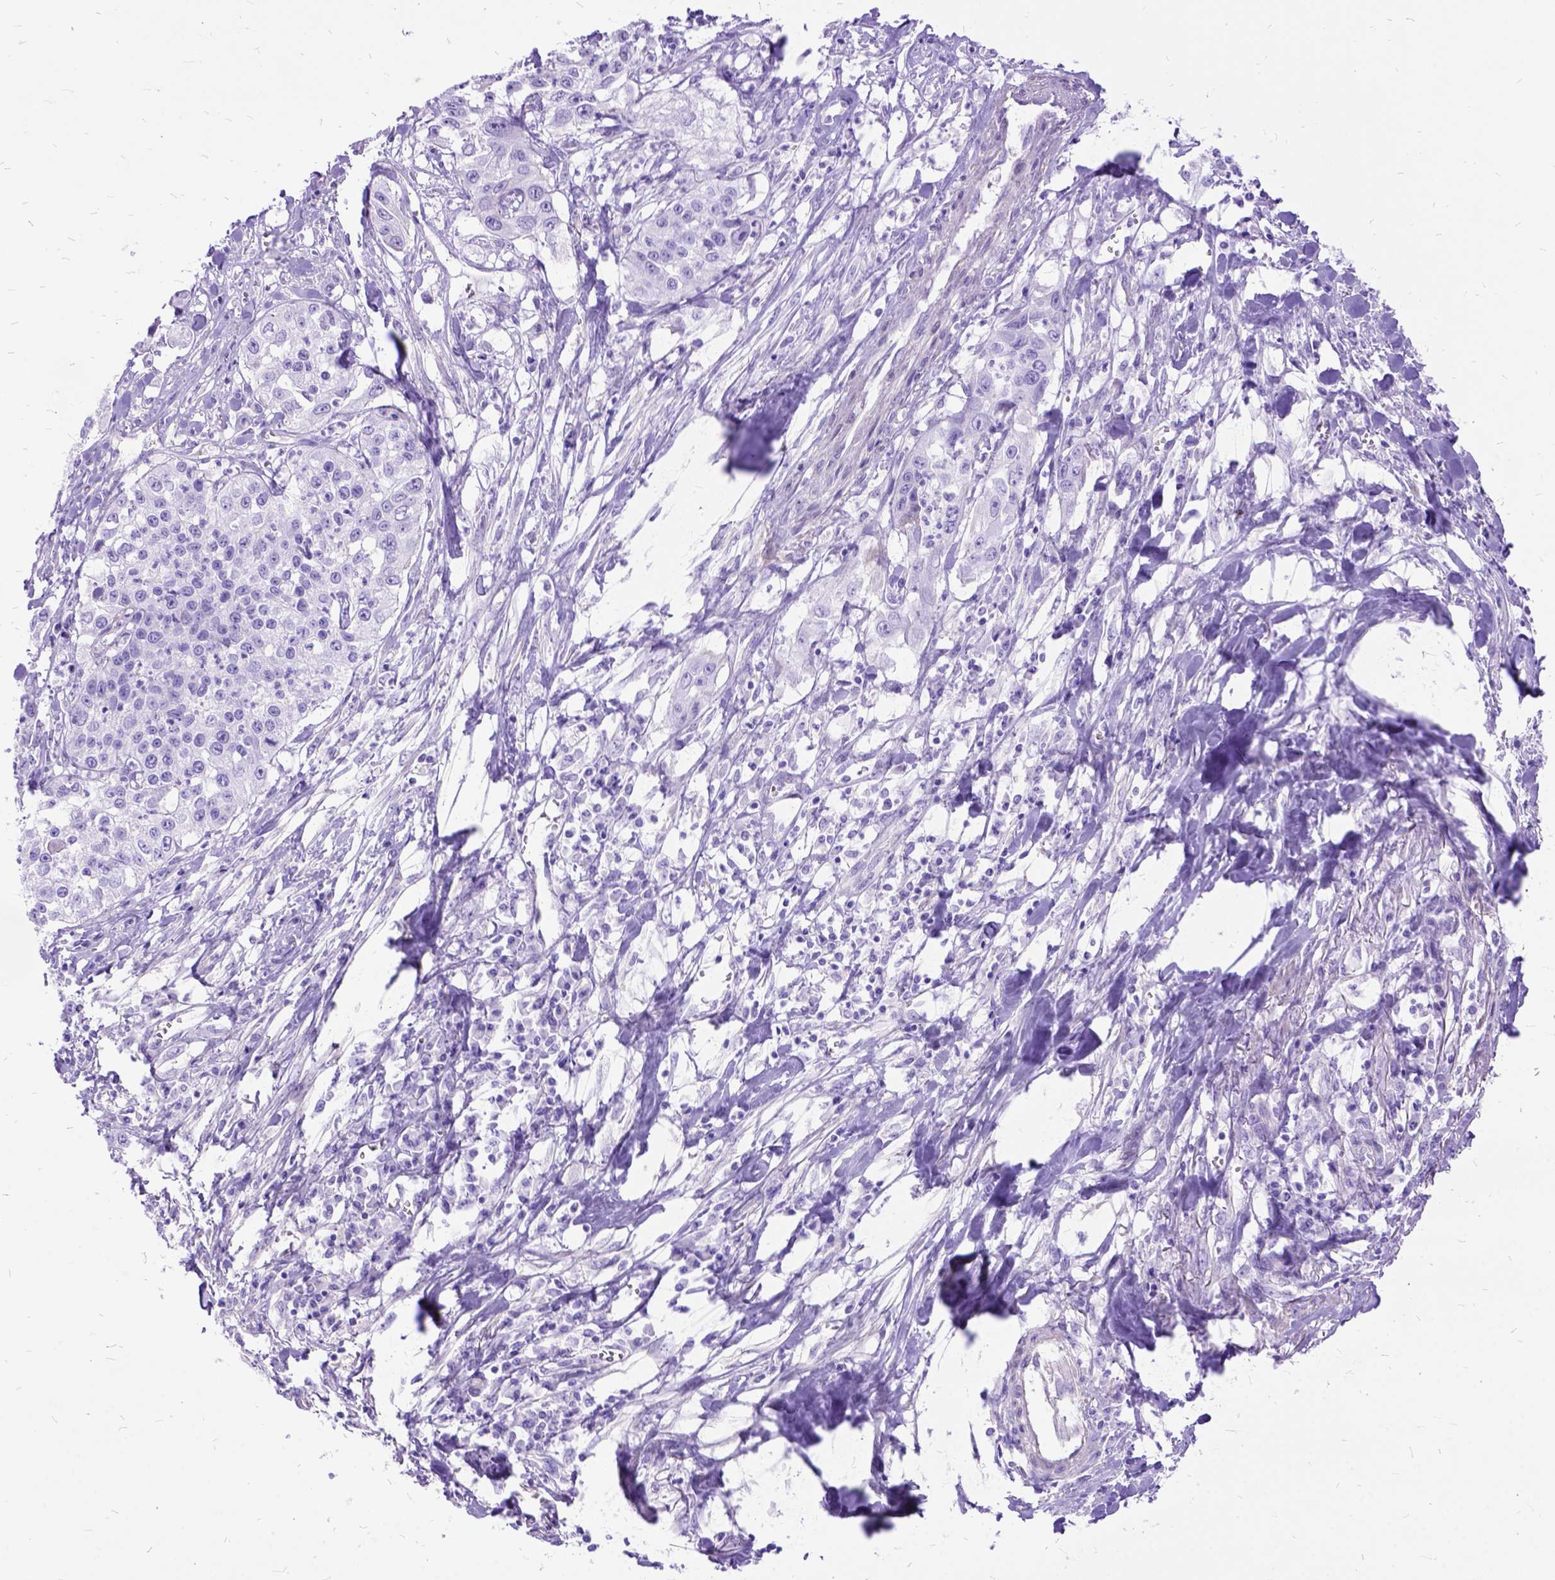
{"staining": {"intensity": "negative", "quantity": "none", "location": "none"}, "tissue": "lung cancer", "cell_type": "Tumor cells", "image_type": "cancer", "snomed": [{"axis": "morphology", "description": "Squamous cell carcinoma, NOS"}, {"axis": "morphology", "description": "Squamous cell carcinoma, metastatic, NOS"}, {"axis": "topography", "description": "Lung"}, {"axis": "topography", "description": "Pleura, NOS"}], "caption": "High power microscopy micrograph of an immunohistochemistry (IHC) photomicrograph of metastatic squamous cell carcinoma (lung), revealing no significant expression in tumor cells. Brightfield microscopy of IHC stained with DAB (3,3'-diaminobenzidine) (brown) and hematoxylin (blue), captured at high magnification.", "gene": "ARL9", "patient": {"sex": "male", "age": 72}}